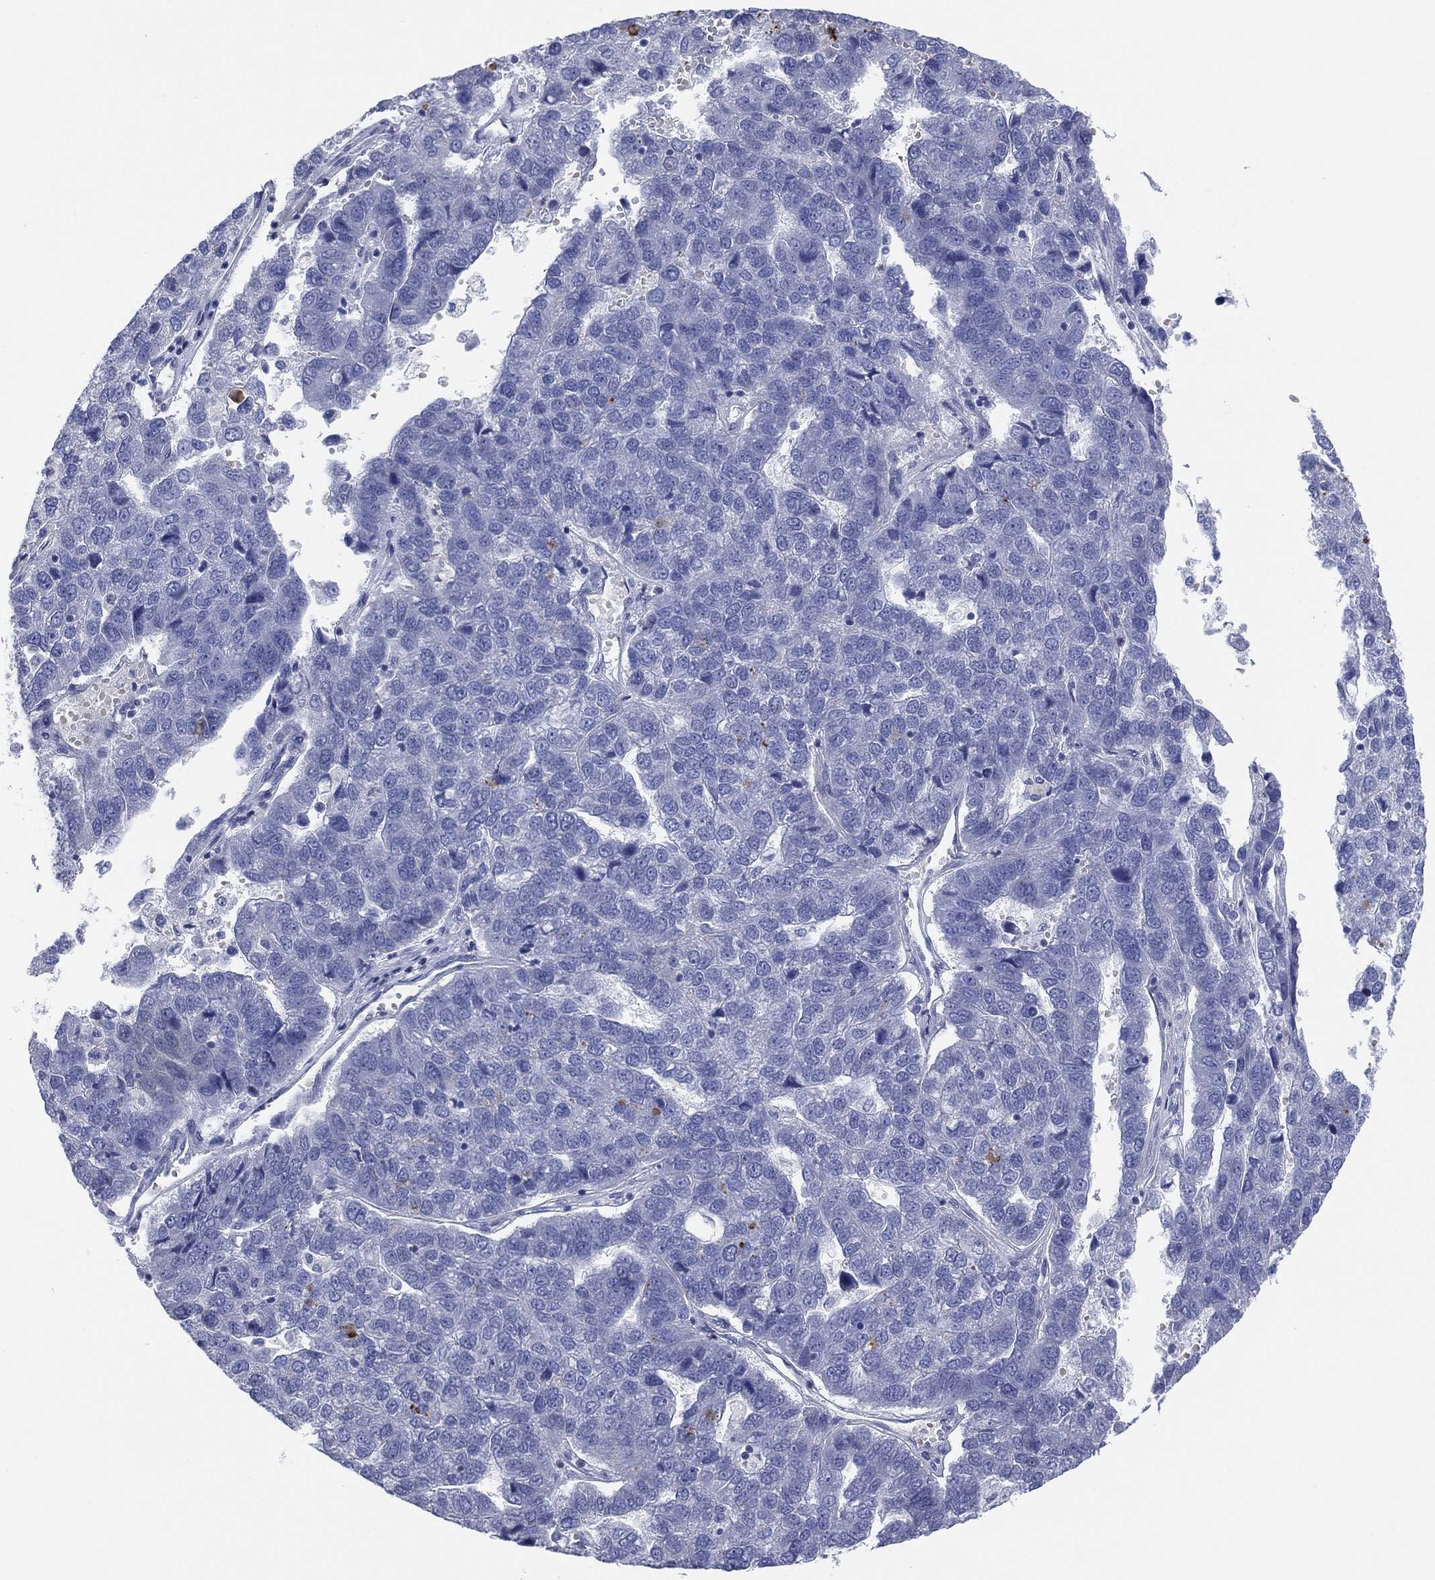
{"staining": {"intensity": "negative", "quantity": "none", "location": "none"}, "tissue": "pancreatic cancer", "cell_type": "Tumor cells", "image_type": "cancer", "snomed": [{"axis": "morphology", "description": "Adenocarcinoma, NOS"}, {"axis": "topography", "description": "Pancreas"}], "caption": "Protein analysis of pancreatic cancer (adenocarcinoma) reveals no significant staining in tumor cells.", "gene": "CFTR", "patient": {"sex": "female", "age": 61}}